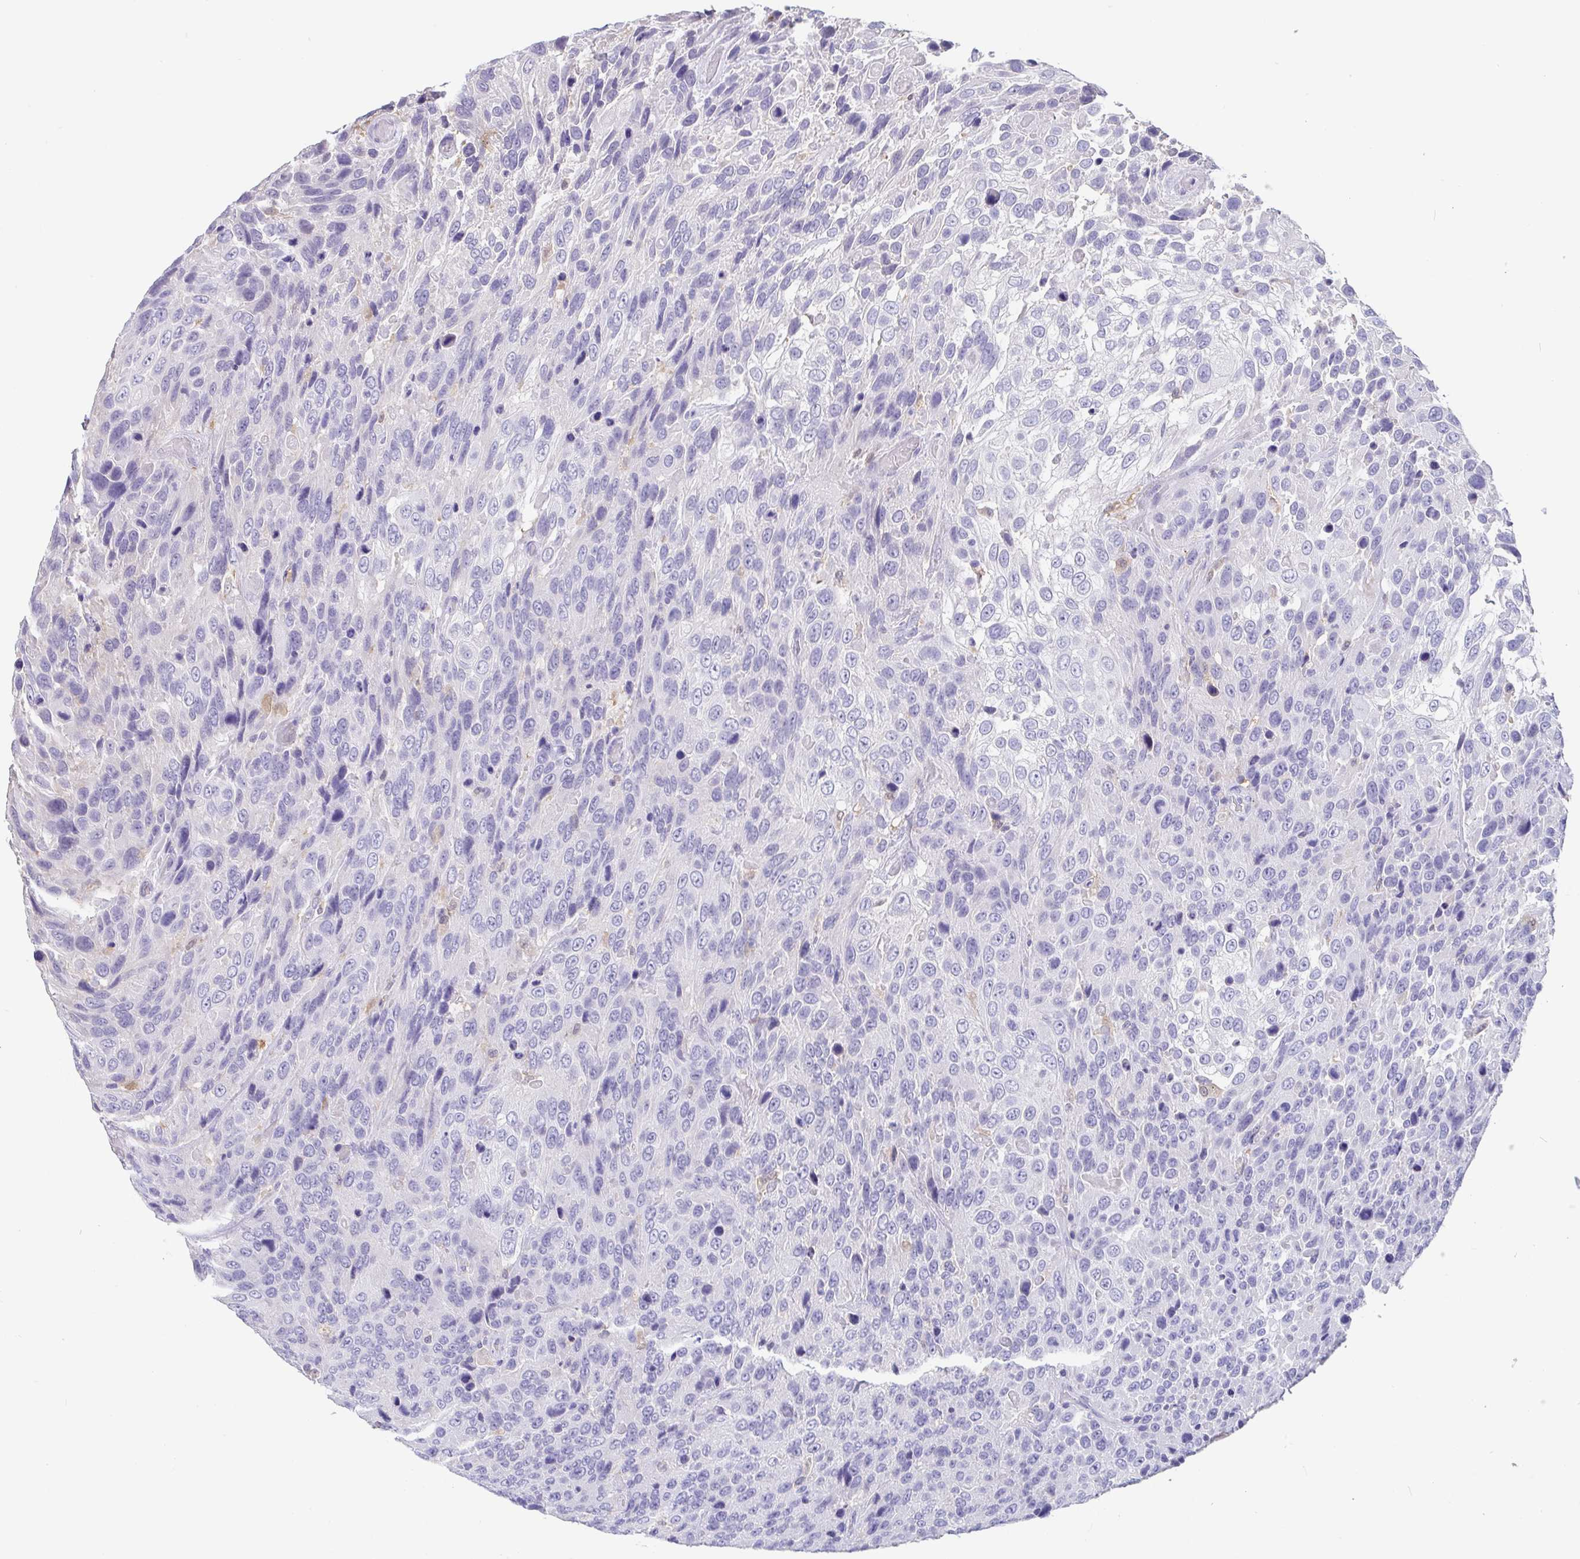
{"staining": {"intensity": "negative", "quantity": "none", "location": "none"}, "tissue": "urothelial cancer", "cell_type": "Tumor cells", "image_type": "cancer", "snomed": [{"axis": "morphology", "description": "Urothelial carcinoma, High grade"}, {"axis": "topography", "description": "Urinary bladder"}], "caption": "Immunohistochemistry (IHC) of high-grade urothelial carcinoma exhibits no expression in tumor cells.", "gene": "IDH1", "patient": {"sex": "female", "age": 70}}